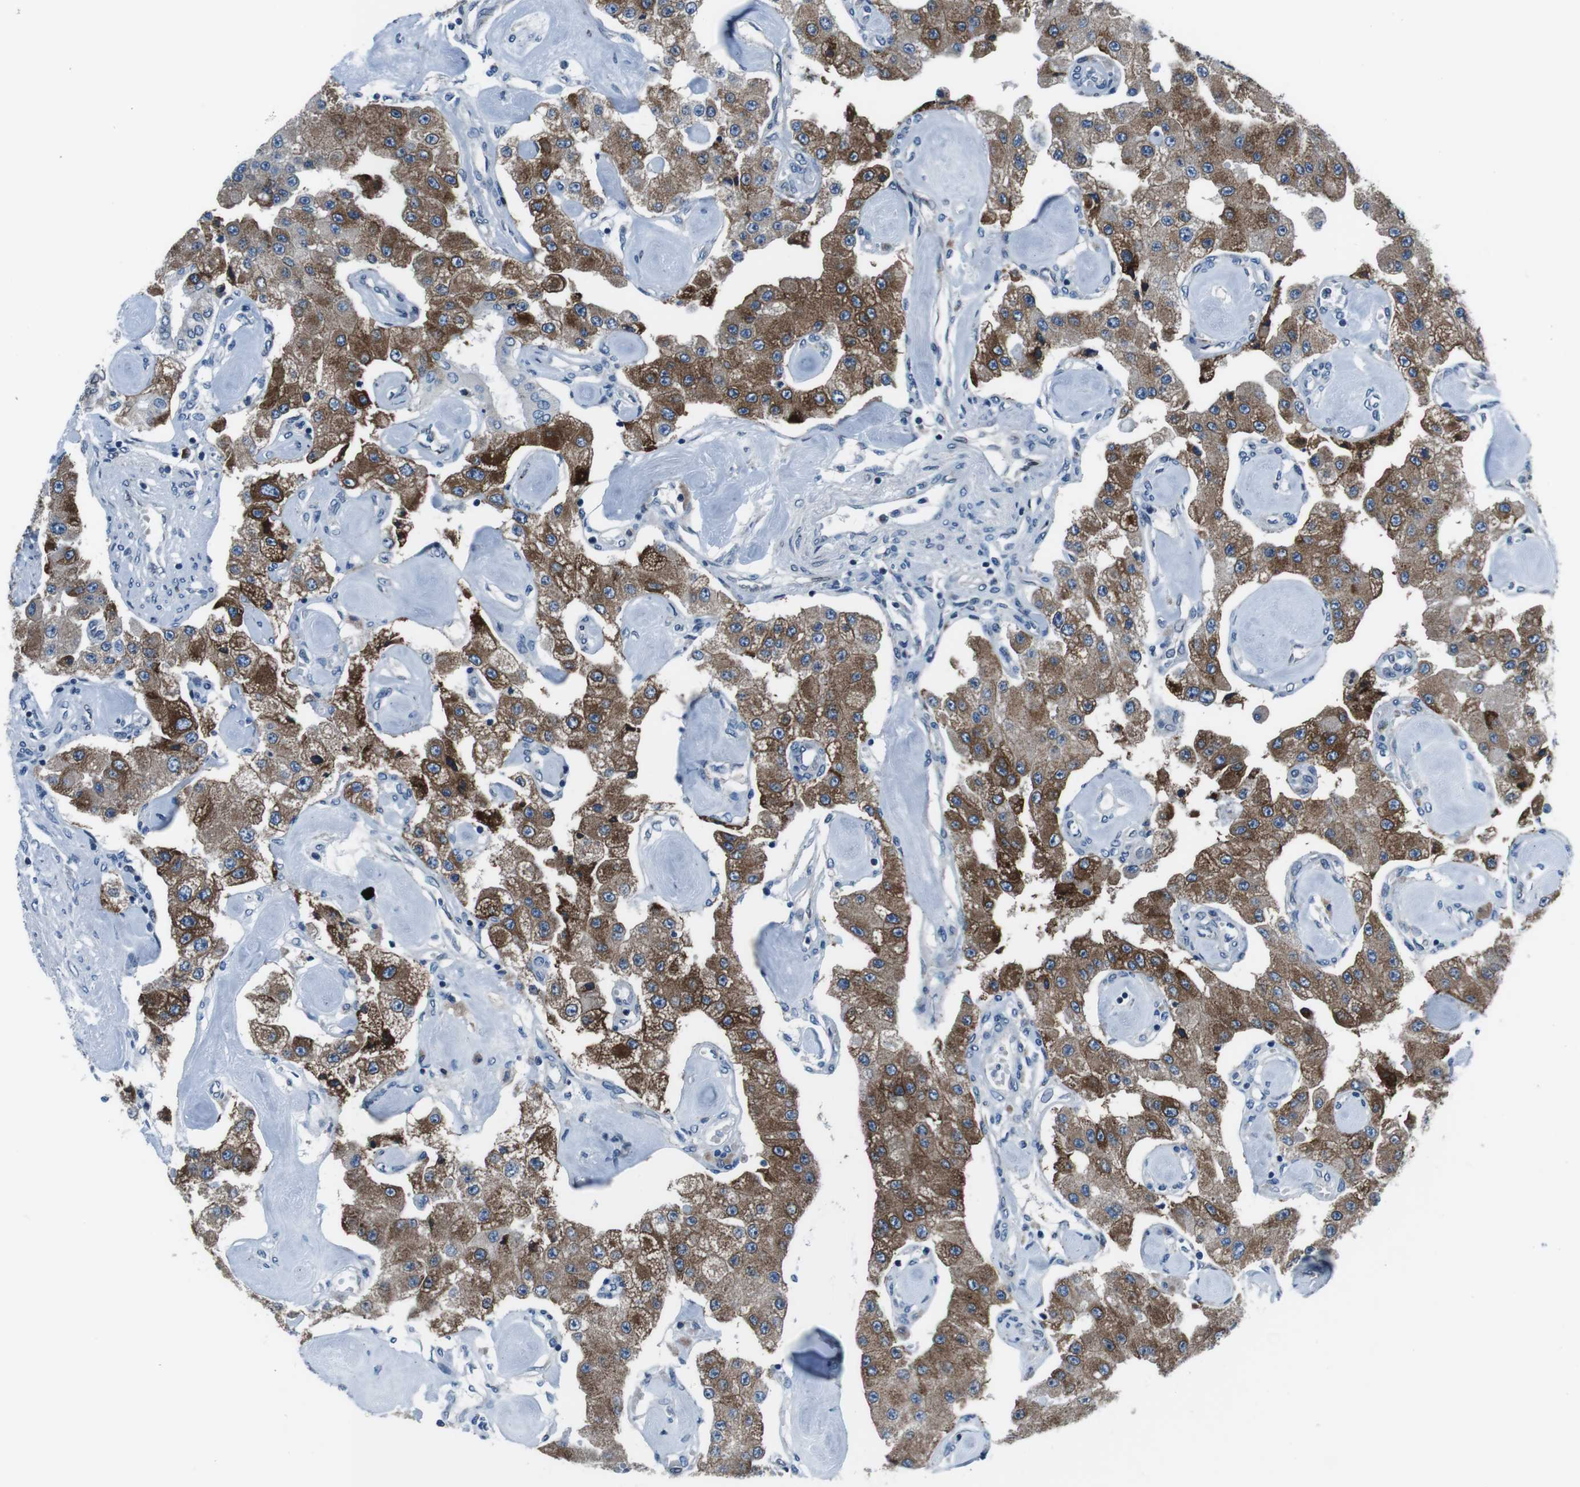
{"staining": {"intensity": "strong", "quantity": ">75%", "location": "cytoplasmic/membranous"}, "tissue": "carcinoid", "cell_type": "Tumor cells", "image_type": "cancer", "snomed": [{"axis": "morphology", "description": "Carcinoid, malignant, NOS"}, {"axis": "topography", "description": "Pancreas"}], "caption": "Immunohistochemical staining of human carcinoid displays high levels of strong cytoplasmic/membranous positivity in about >75% of tumor cells.", "gene": "NUCB2", "patient": {"sex": "male", "age": 41}}